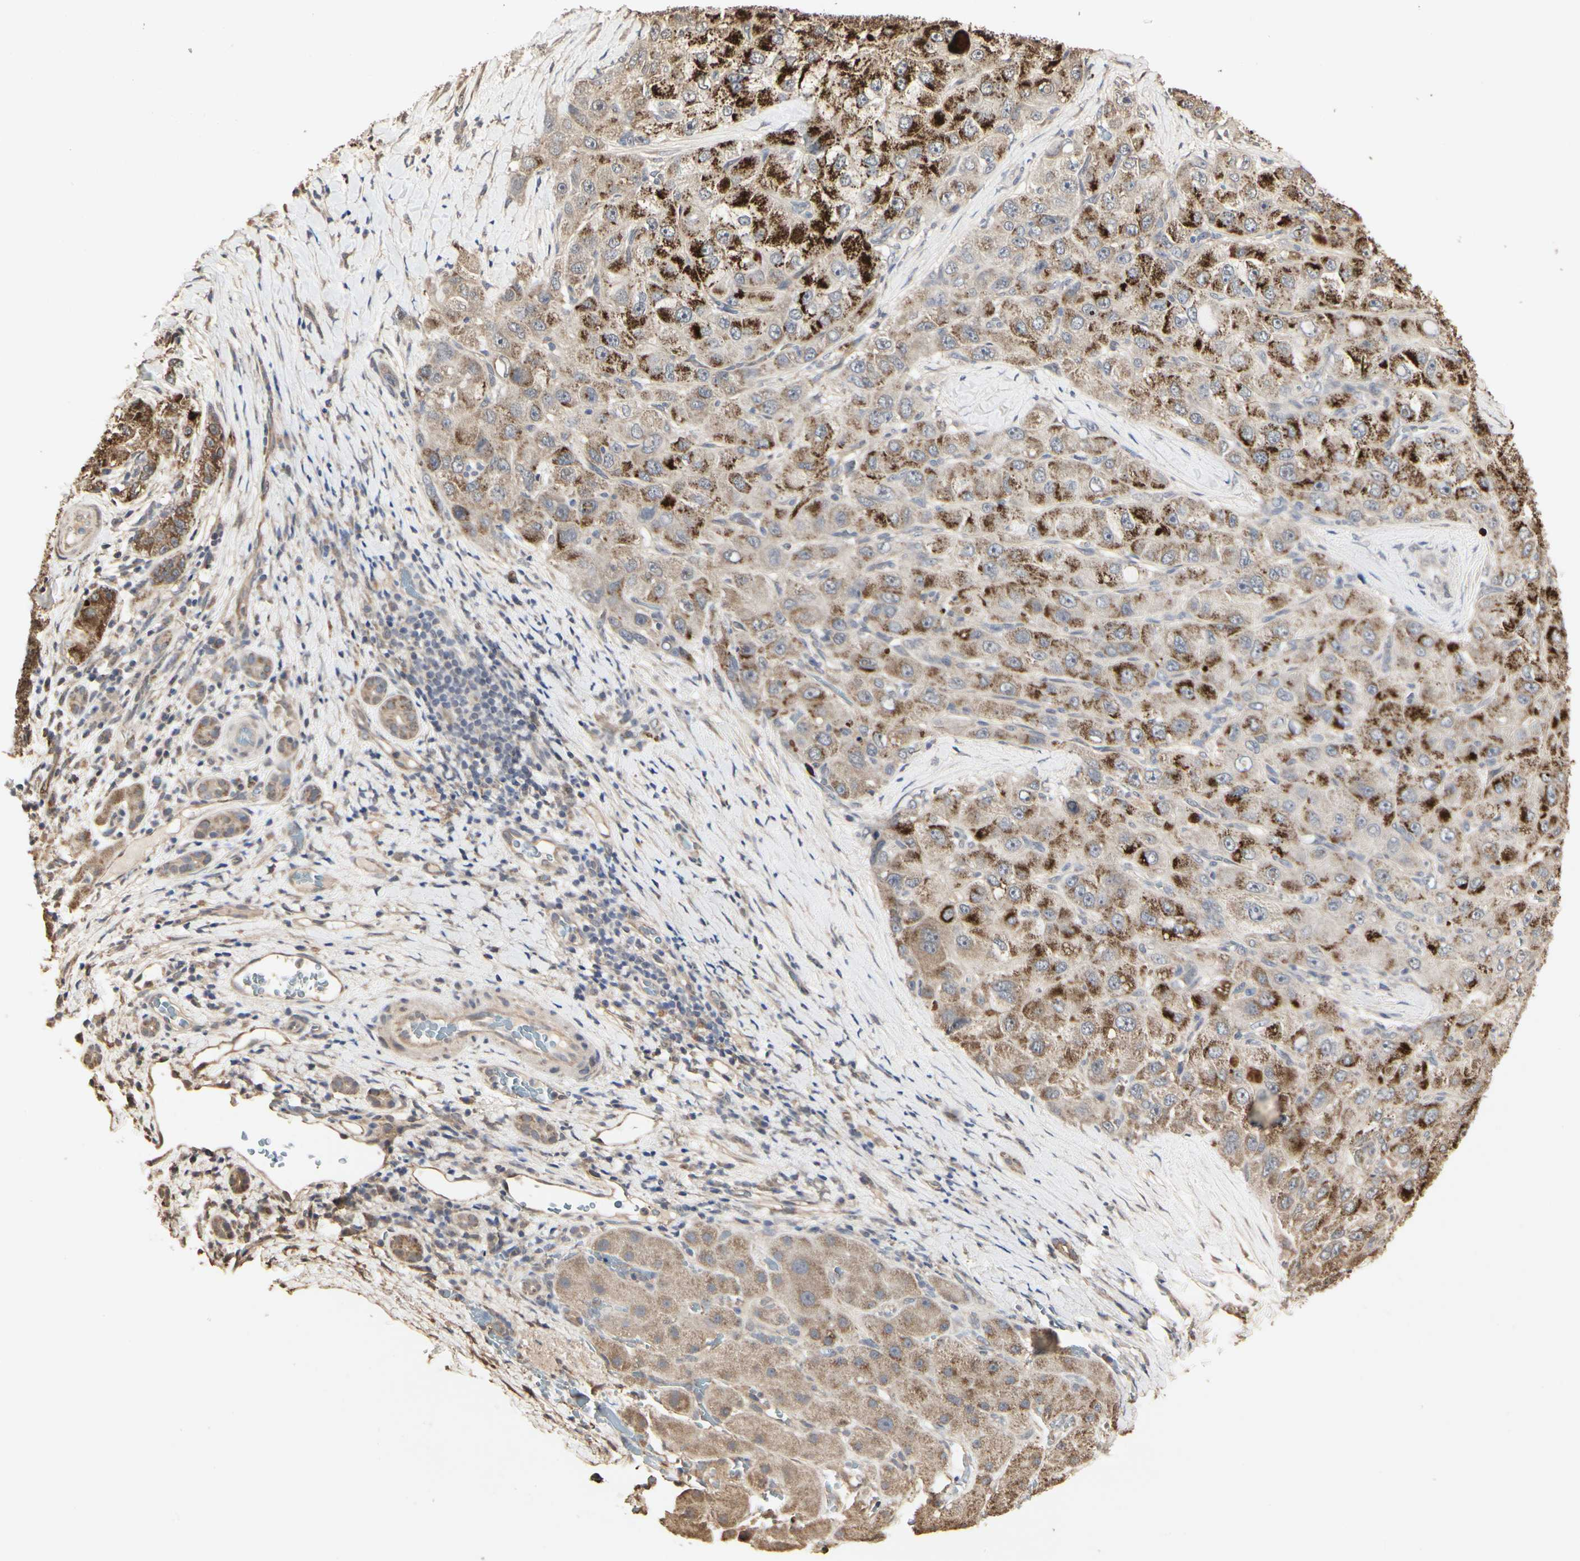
{"staining": {"intensity": "strong", "quantity": "25%-75%", "location": "cytoplasmic/membranous"}, "tissue": "liver cancer", "cell_type": "Tumor cells", "image_type": "cancer", "snomed": [{"axis": "morphology", "description": "Carcinoma, Hepatocellular, NOS"}, {"axis": "topography", "description": "Liver"}], "caption": "Protein analysis of liver cancer tissue reveals strong cytoplasmic/membranous staining in approximately 25%-75% of tumor cells.", "gene": "TAOK1", "patient": {"sex": "male", "age": 80}}